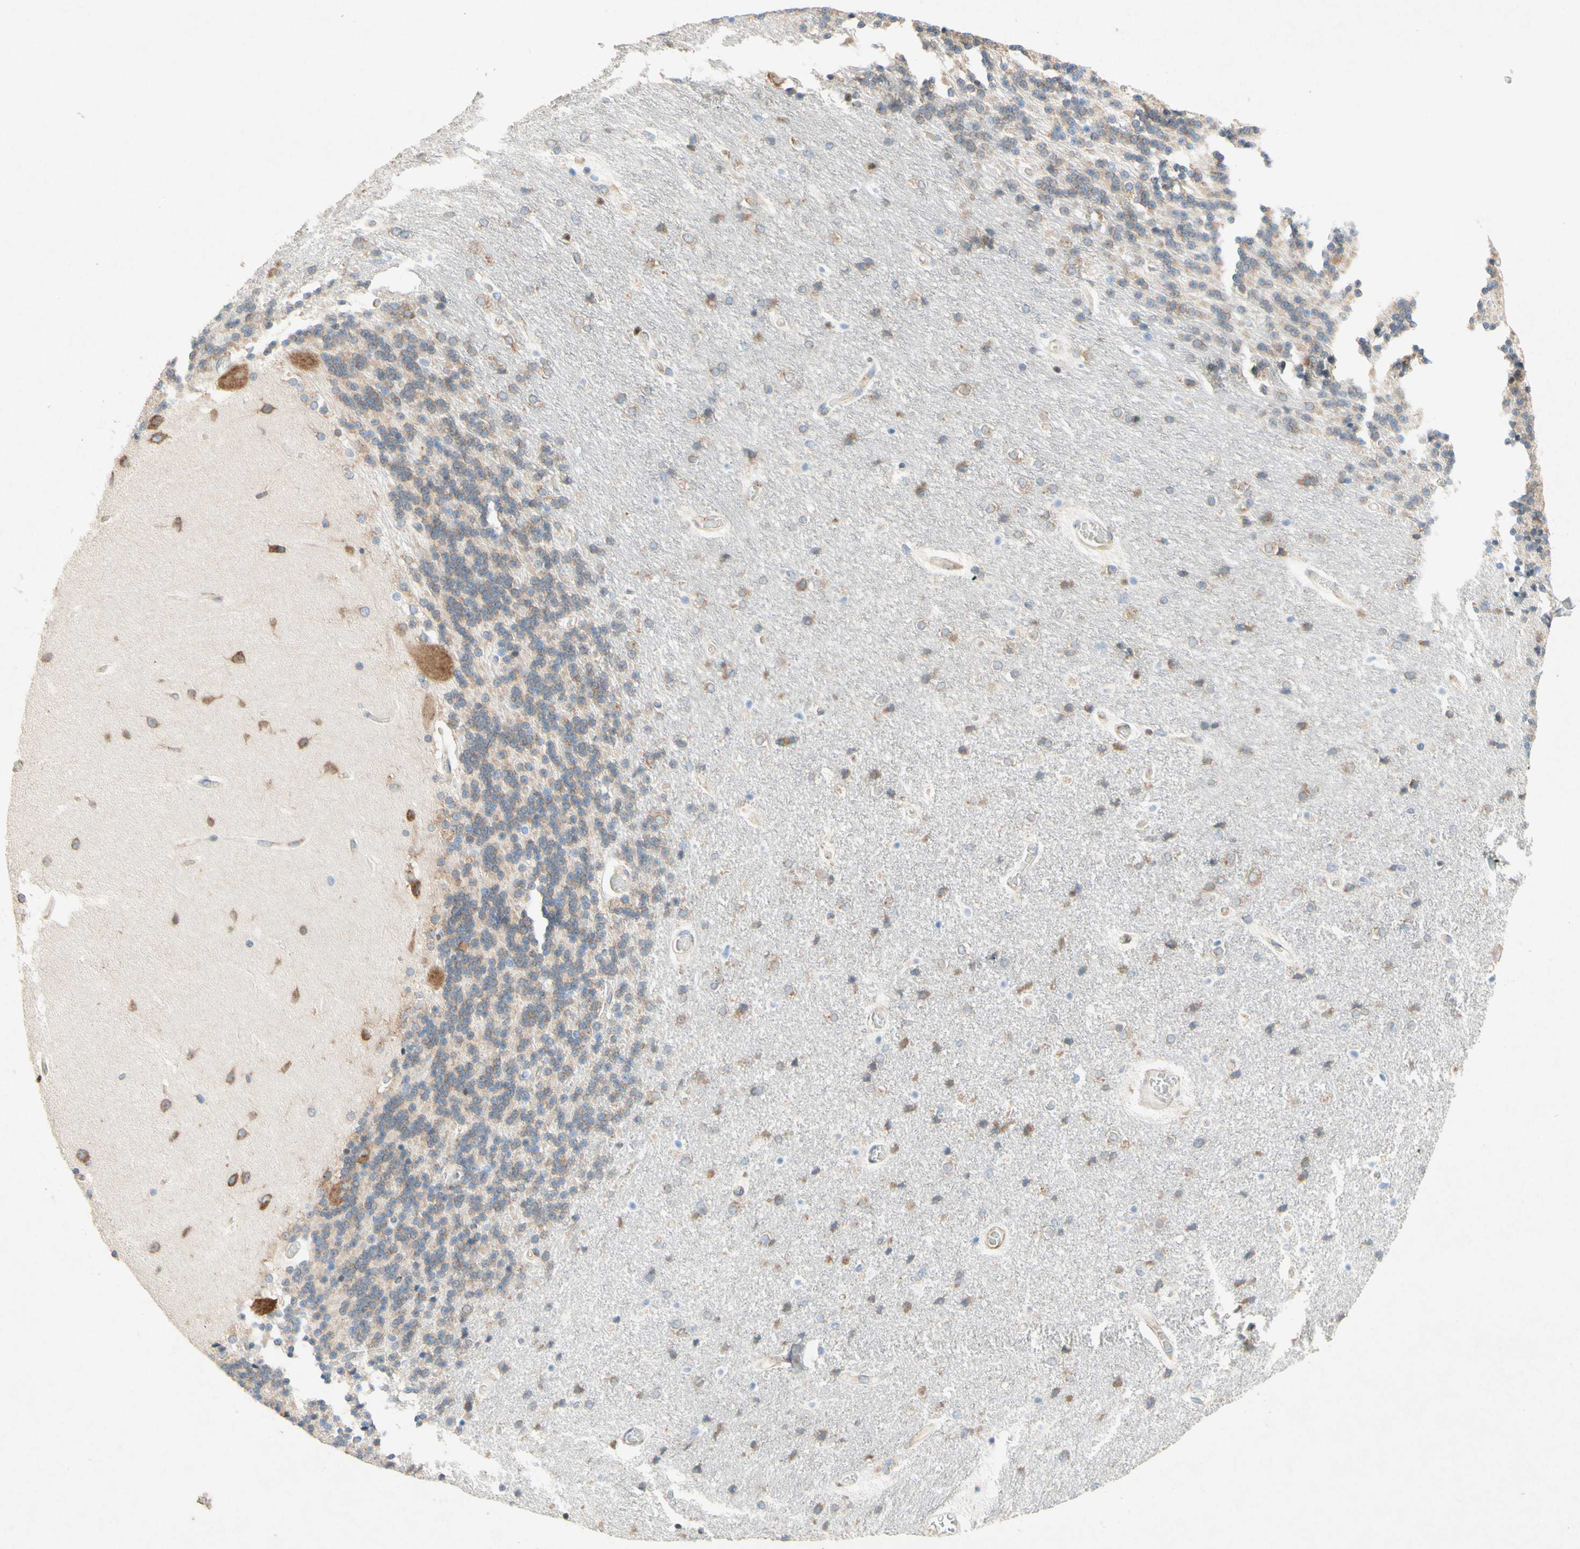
{"staining": {"intensity": "weak", "quantity": ">75%", "location": "cytoplasmic/membranous"}, "tissue": "cerebellum", "cell_type": "Cells in granular layer", "image_type": "normal", "snomed": [{"axis": "morphology", "description": "Normal tissue, NOS"}, {"axis": "topography", "description": "Cerebellum"}], "caption": "A high-resolution image shows immunohistochemistry staining of normal cerebellum, which demonstrates weak cytoplasmic/membranous expression in about >75% of cells in granular layer.", "gene": "PABPC1", "patient": {"sex": "female", "age": 54}}